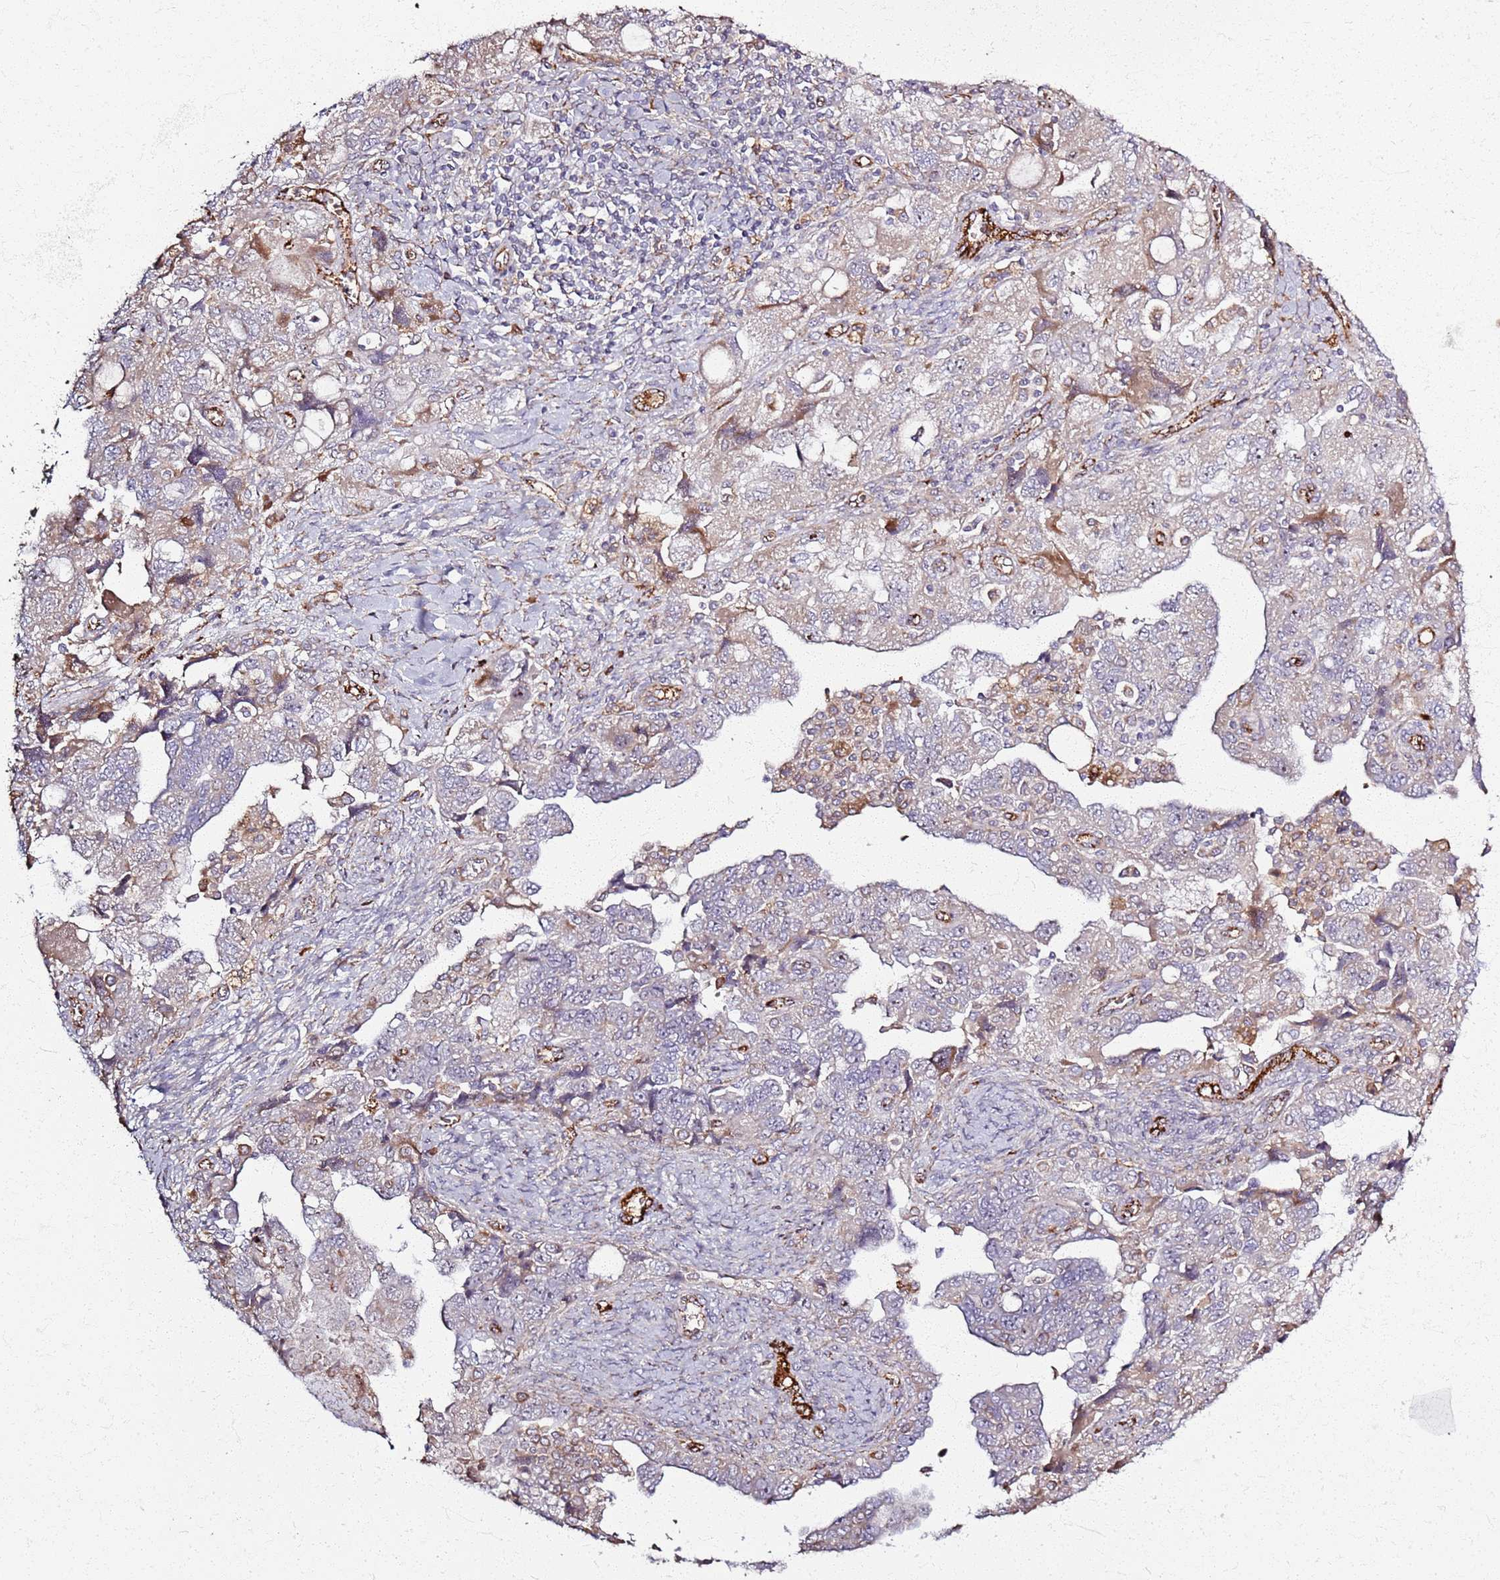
{"staining": {"intensity": "moderate", "quantity": "<25%", "location": "cytoplasmic/membranous"}, "tissue": "ovarian cancer", "cell_type": "Tumor cells", "image_type": "cancer", "snomed": [{"axis": "morphology", "description": "Carcinoma, NOS"}, {"axis": "morphology", "description": "Cystadenocarcinoma, serous, NOS"}, {"axis": "topography", "description": "Ovary"}], "caption": "A low amount of moderate cytoplasmic/membranous staining is present in about <25% of tumor cells in ovarian cancer tissue. Nuclei are stained in blue.", "gene": "KRI1", "patient": {"sex": "female", "age": 69}}